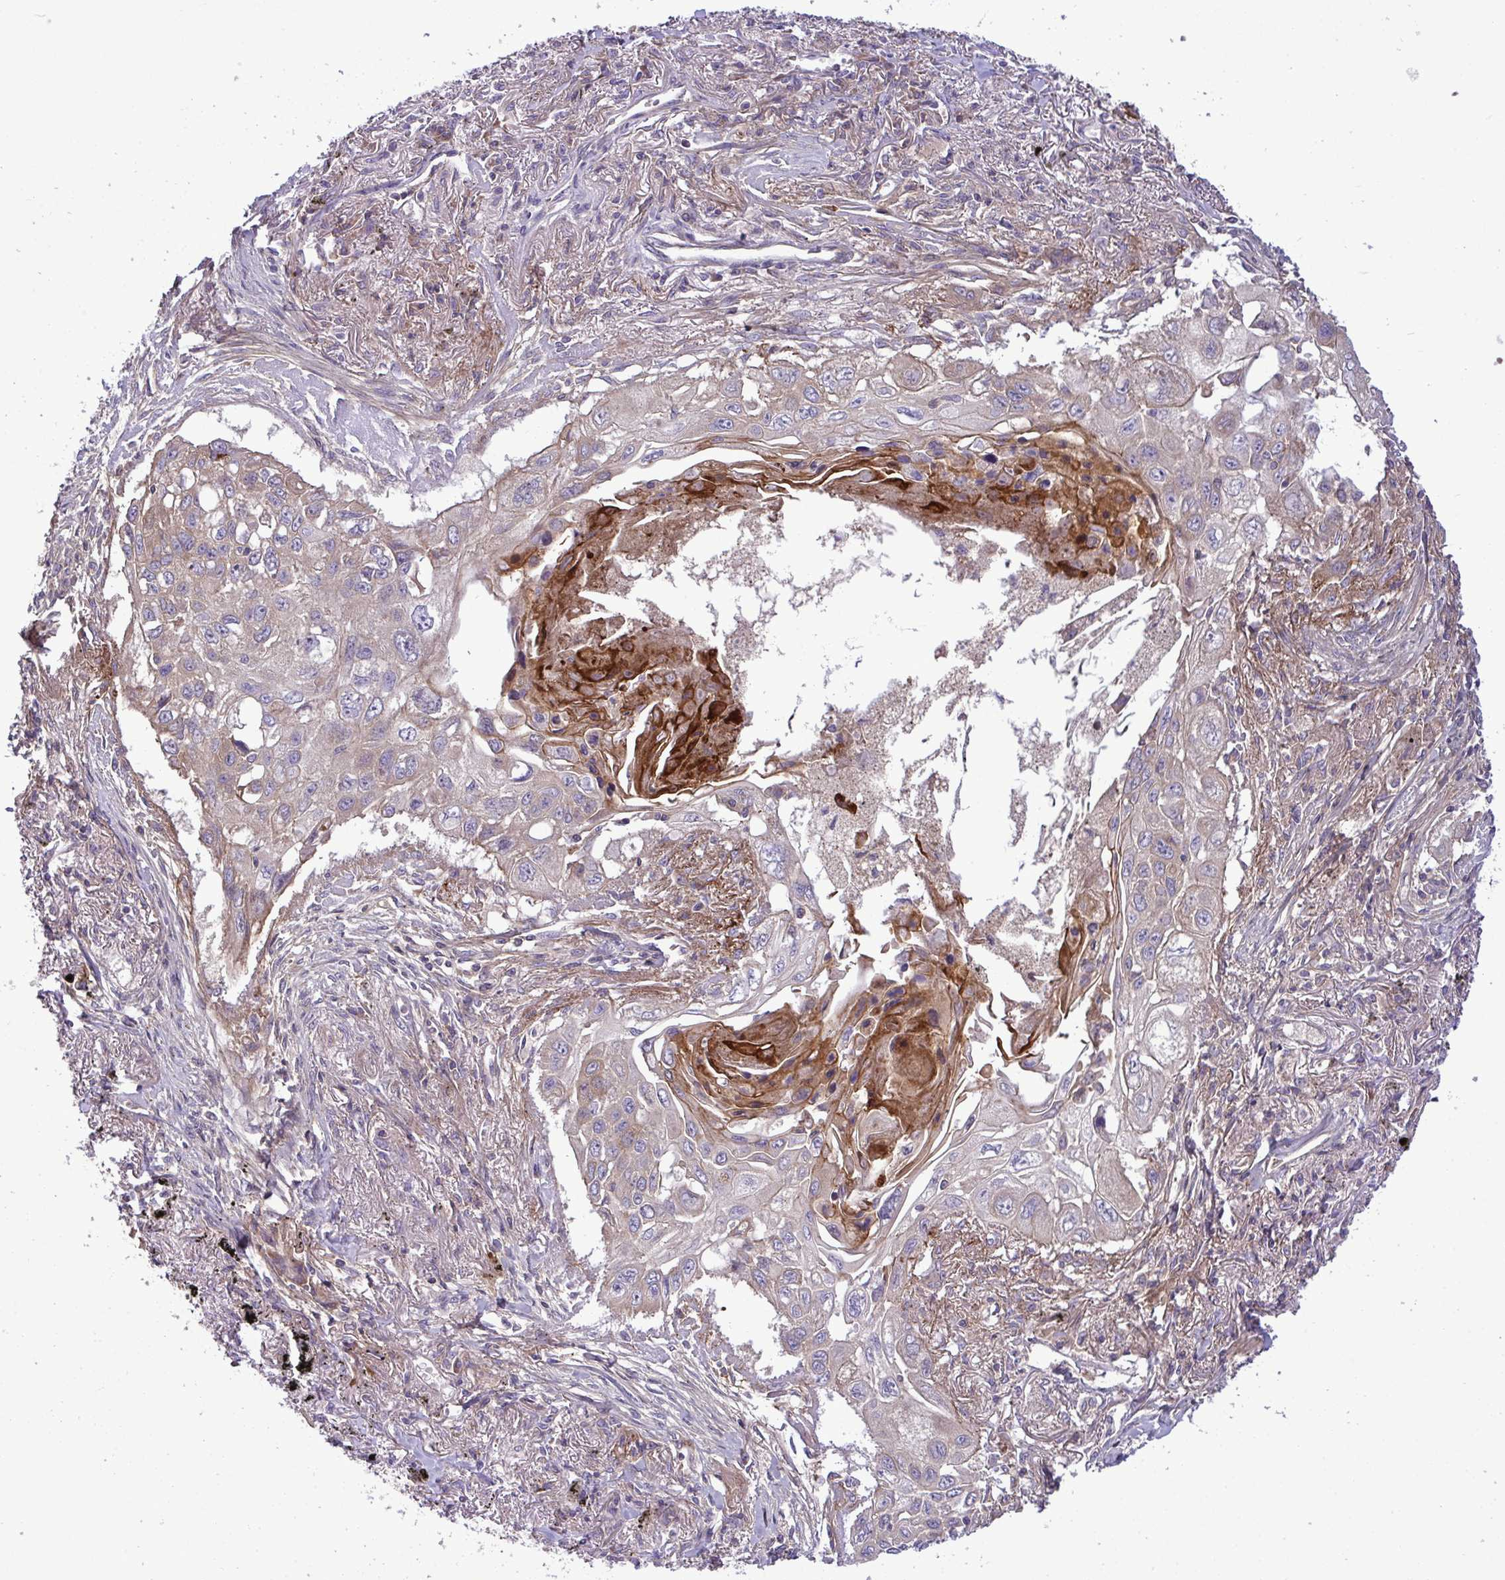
{"staining": {"intensity": "negative", "quantity": "none", "location": "none"}, "tissue": "lung cancer", "cell_type": "Tumor cells", "image_type": "cancer", "snomed": [{"axis": "morphology", "description": "Squamous cell carcinoma, NOS"}, {"axis": "topography", "description": "Lung"}], "caption": "Protein analysis of lung squamous cell carcinoma demonstrates no significant positivity in tumor cells.", "gene": "GRB14", "patient": {"sex": "male", "age": 75}}